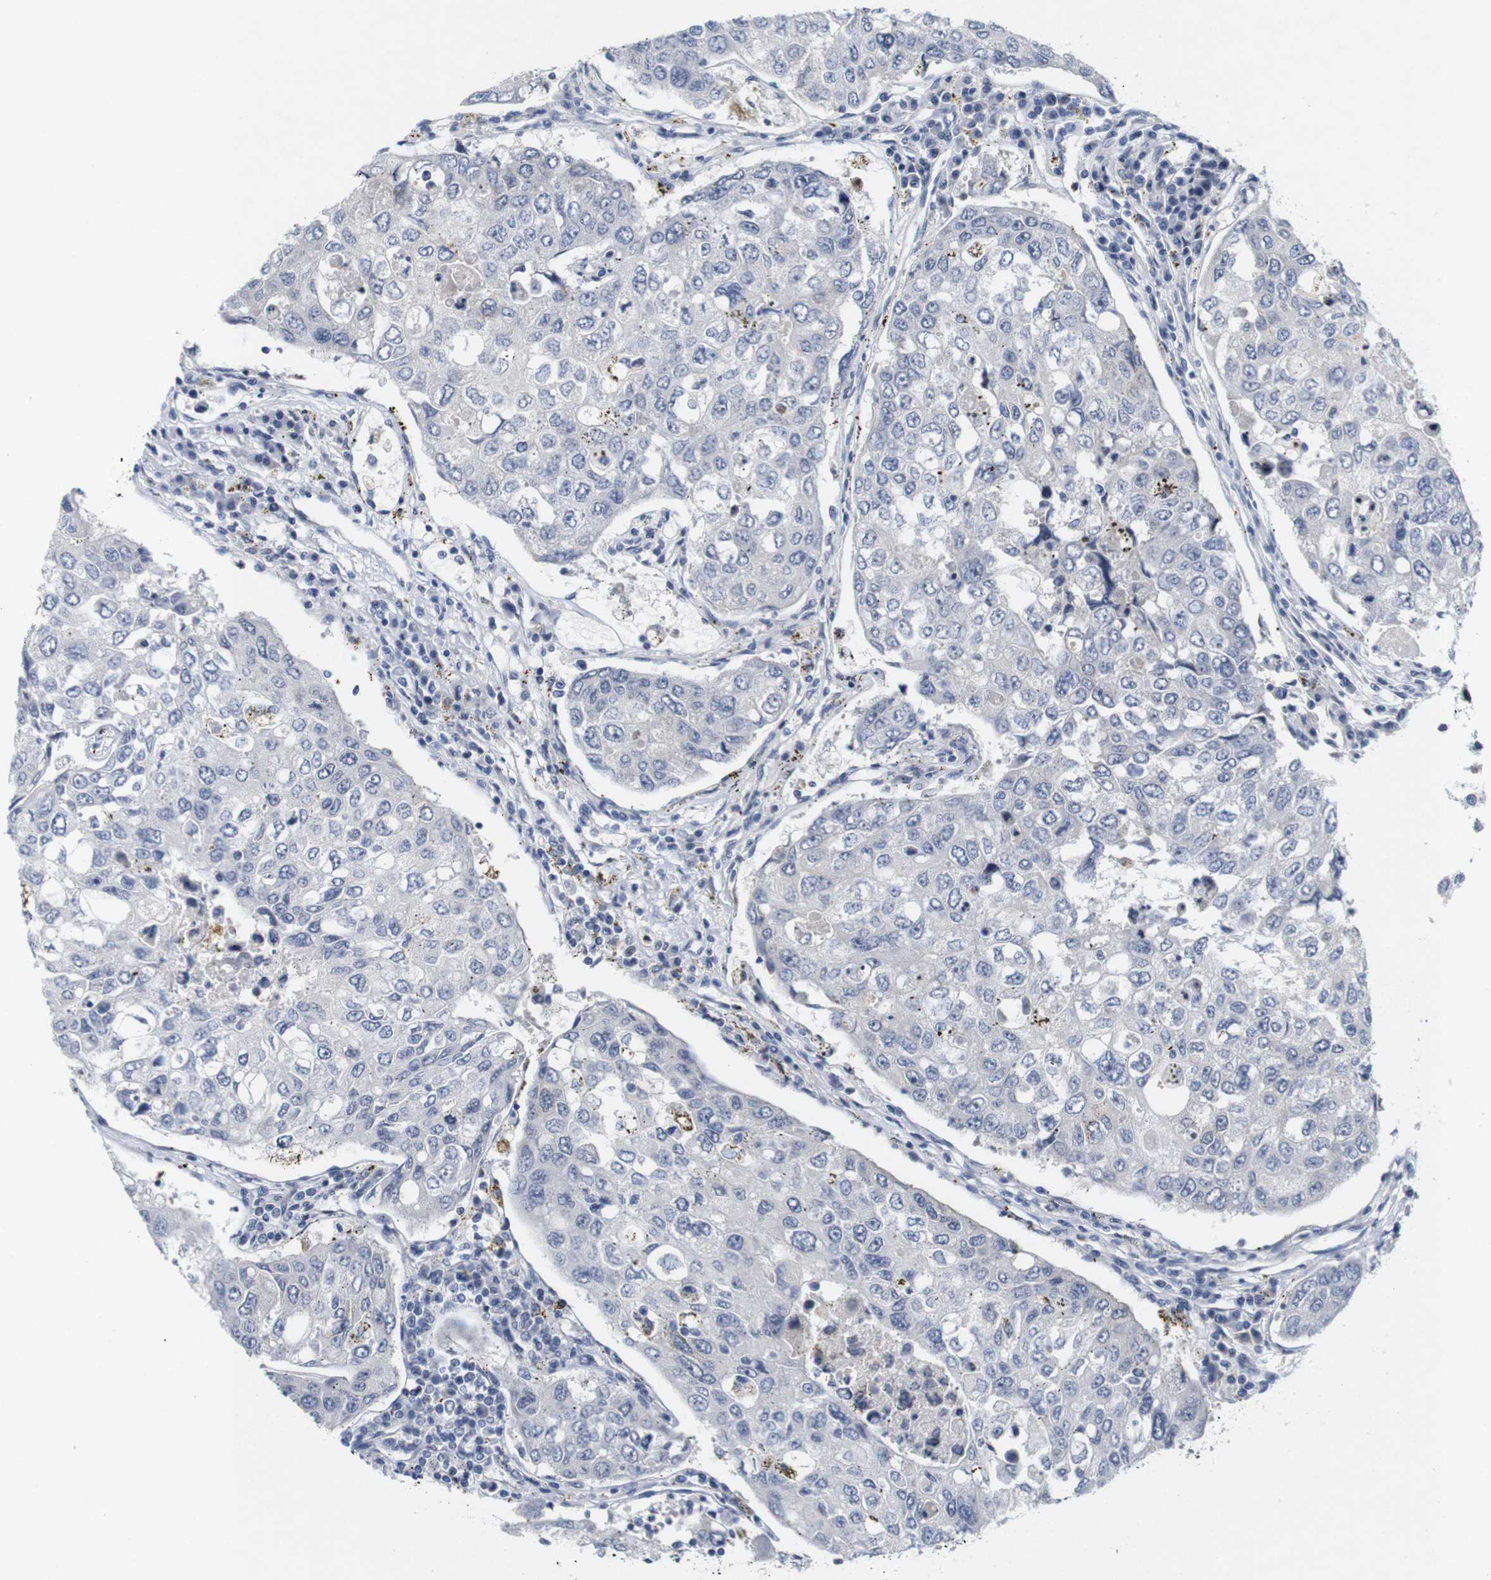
{"staining": {"intensity": "negative", "quantity": "none", "location": "none"}, "tissue": "urothelial cancer", "cell_type": "Tumor cells", "image_type": "cancer", "snomed": [{"axis": "morphology", "description": "Urothelial carcinoma, High grade"}, {"axis": "topography", "description": "Lymph node"}, {"axis": "topography", "description": "Urinary bladder"}], "caption": "Immunohistochemistry image of urothelial cancer stained for a protein (brown), which shows no expression in tumor cells.", "gene": "CYB561", "patient": {"sex": "male", "age": 51}}